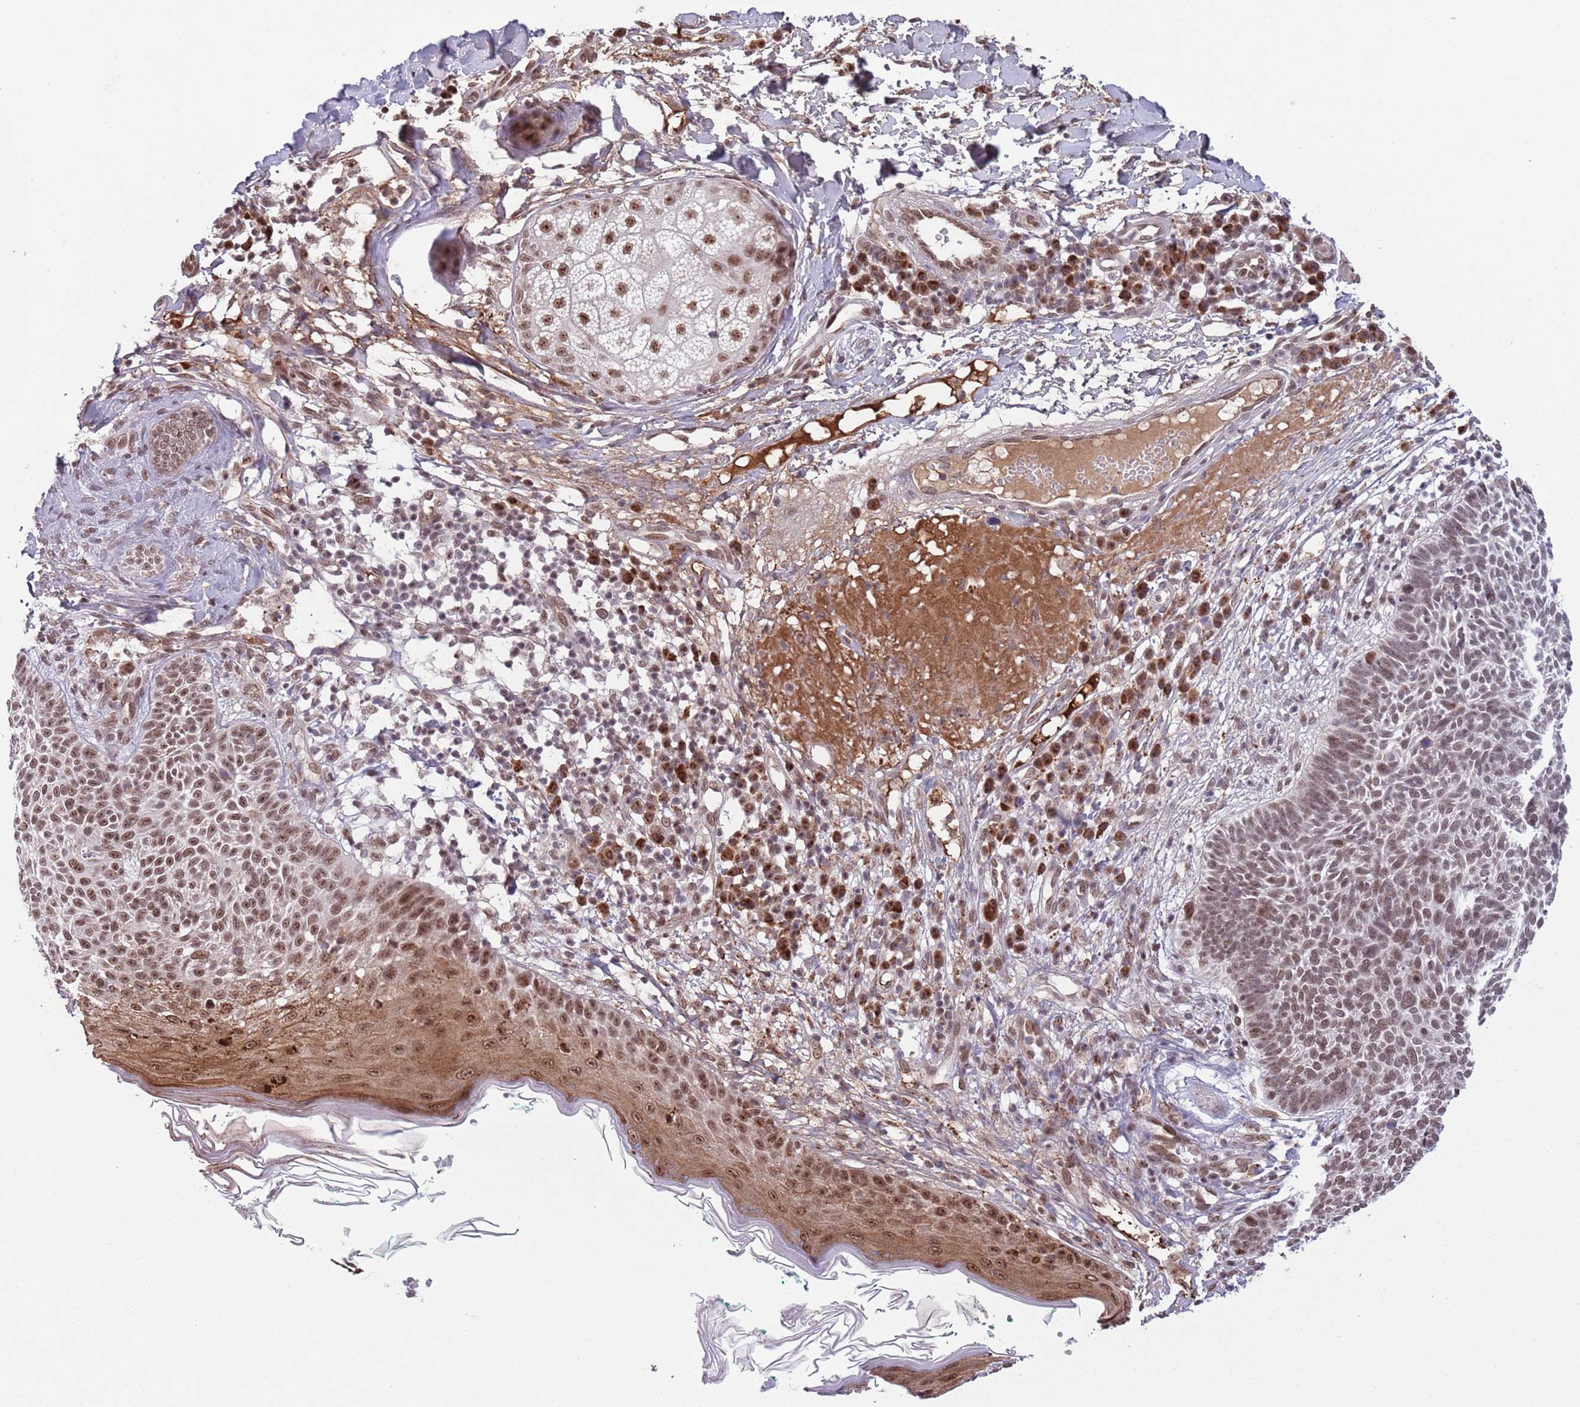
{"staining": {"intensity": "moderate", "quantity": ">75%", "location": "nuclear"}, "tissue": "skin cancer", "cell_type": "Tumor cells", "image_type": "cancer", "snomed": [{"axis": "morphology", "description": "Basal cell carcinoma"}, {"axis": "topography", "description": "Skin"}], "caption": "Skin basal cell carcinoma tissue reveals moderate nuclear expression in approximately >75% of tumor cells", "gene": "SIPA1L3", "patient": {"sex": "male", "age": 72}}